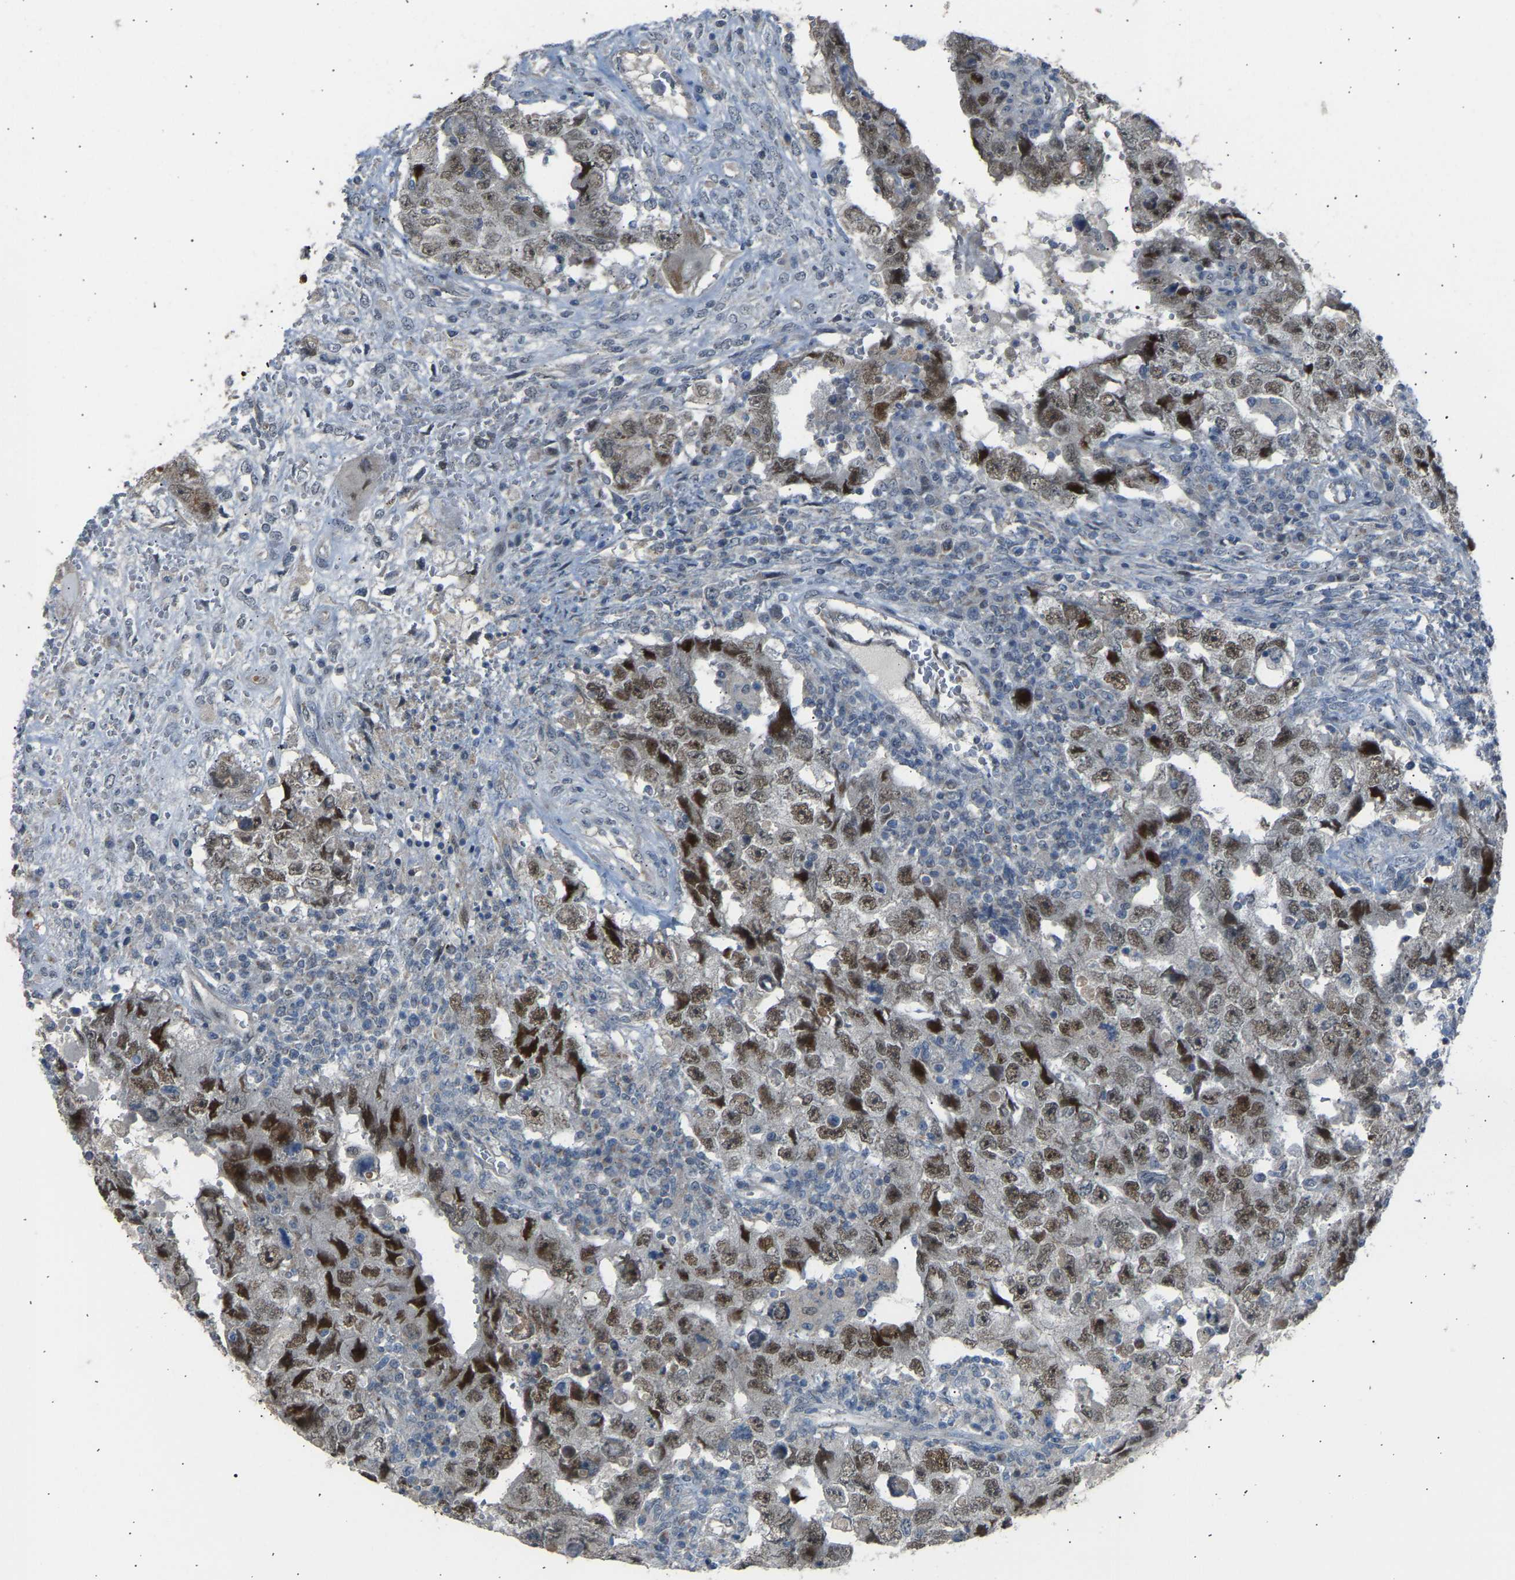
{"staining": {"intensity": "moderate", "quantity": ">75%", "location": "nuclear"}, "tissue": "testis cancer", "cell_type": "Tumor cells", "image_type": "cancer", "snomed": [{"axis": "morphology", "description": "Carcinoma, Embryonal, NOS"}, {"axis": "topography", "description": "Testis"}], "caption": "Tumor cells exhibit medium levels of moderate nuclear positivity in approximately >75% of cells in embryonal carcinoma (testis).", "gene": "VPS41", "patient": {"sex": "male", "age": 26}}